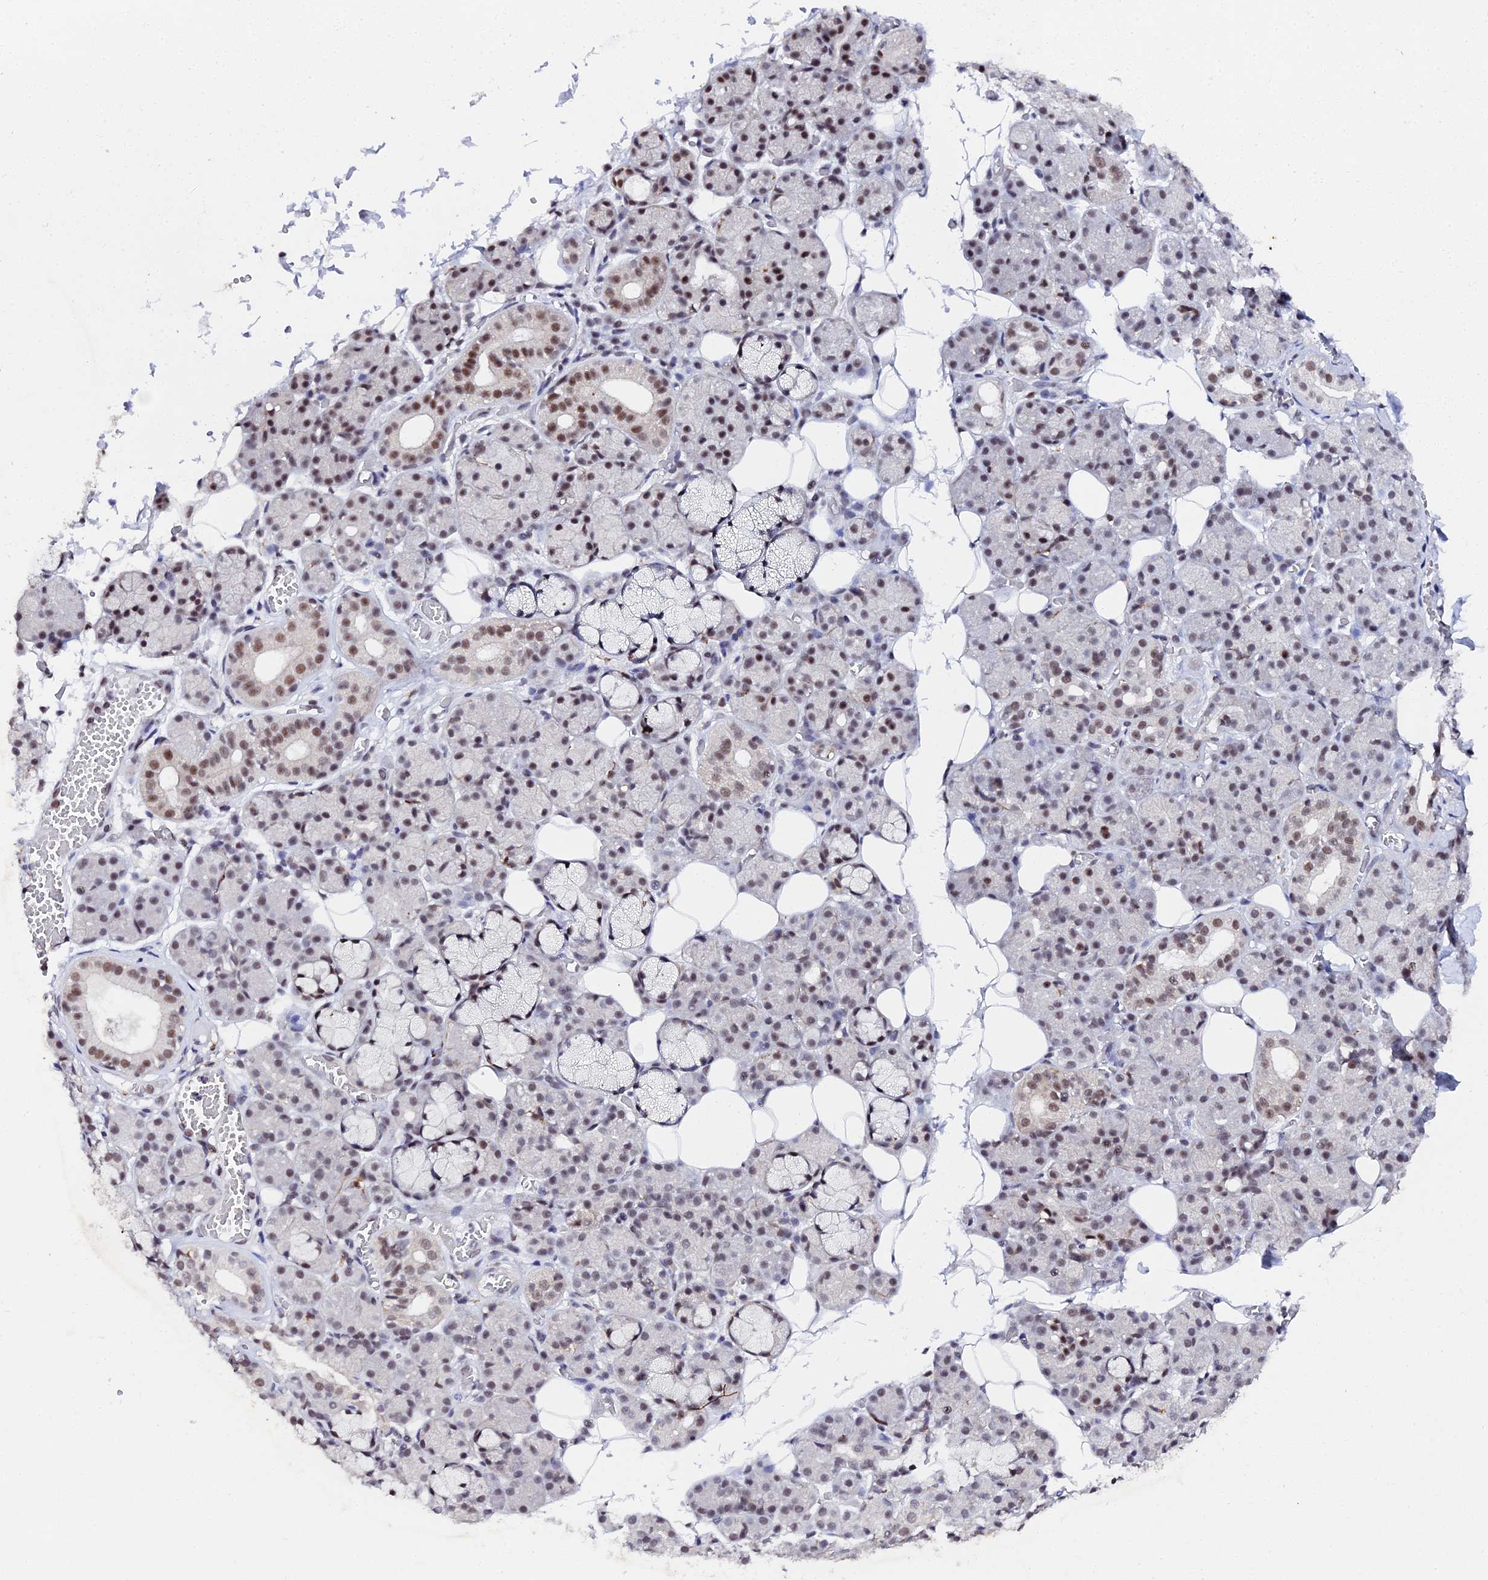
{"staining": {"intensity": "strong", "quantity": "25%-75%", "location": "nuclear"}, "tissue": "salivary gland", "cell_type": "Glandular cells", "image_type": "normal", "snomed": [{"axis": "morphology", "description": "Normal tissue, NOS"}, {"axis": "topography", "description": "Salivary gland"}], "caption": "A high-resolution image shows IHC staining of unremarkable salivary gland, which shows strong nuclear expression in about 25%-75% of glandular cells. The staining was performed using DAB (3,3'-diaminobenzidine) to visualize the protein expression in brown, while the nuclei were stained in blue with hematoxylin (Magnification: 20x).", "gene": "MAGOHB", "patient": {"sex": "male", "age": 63}}